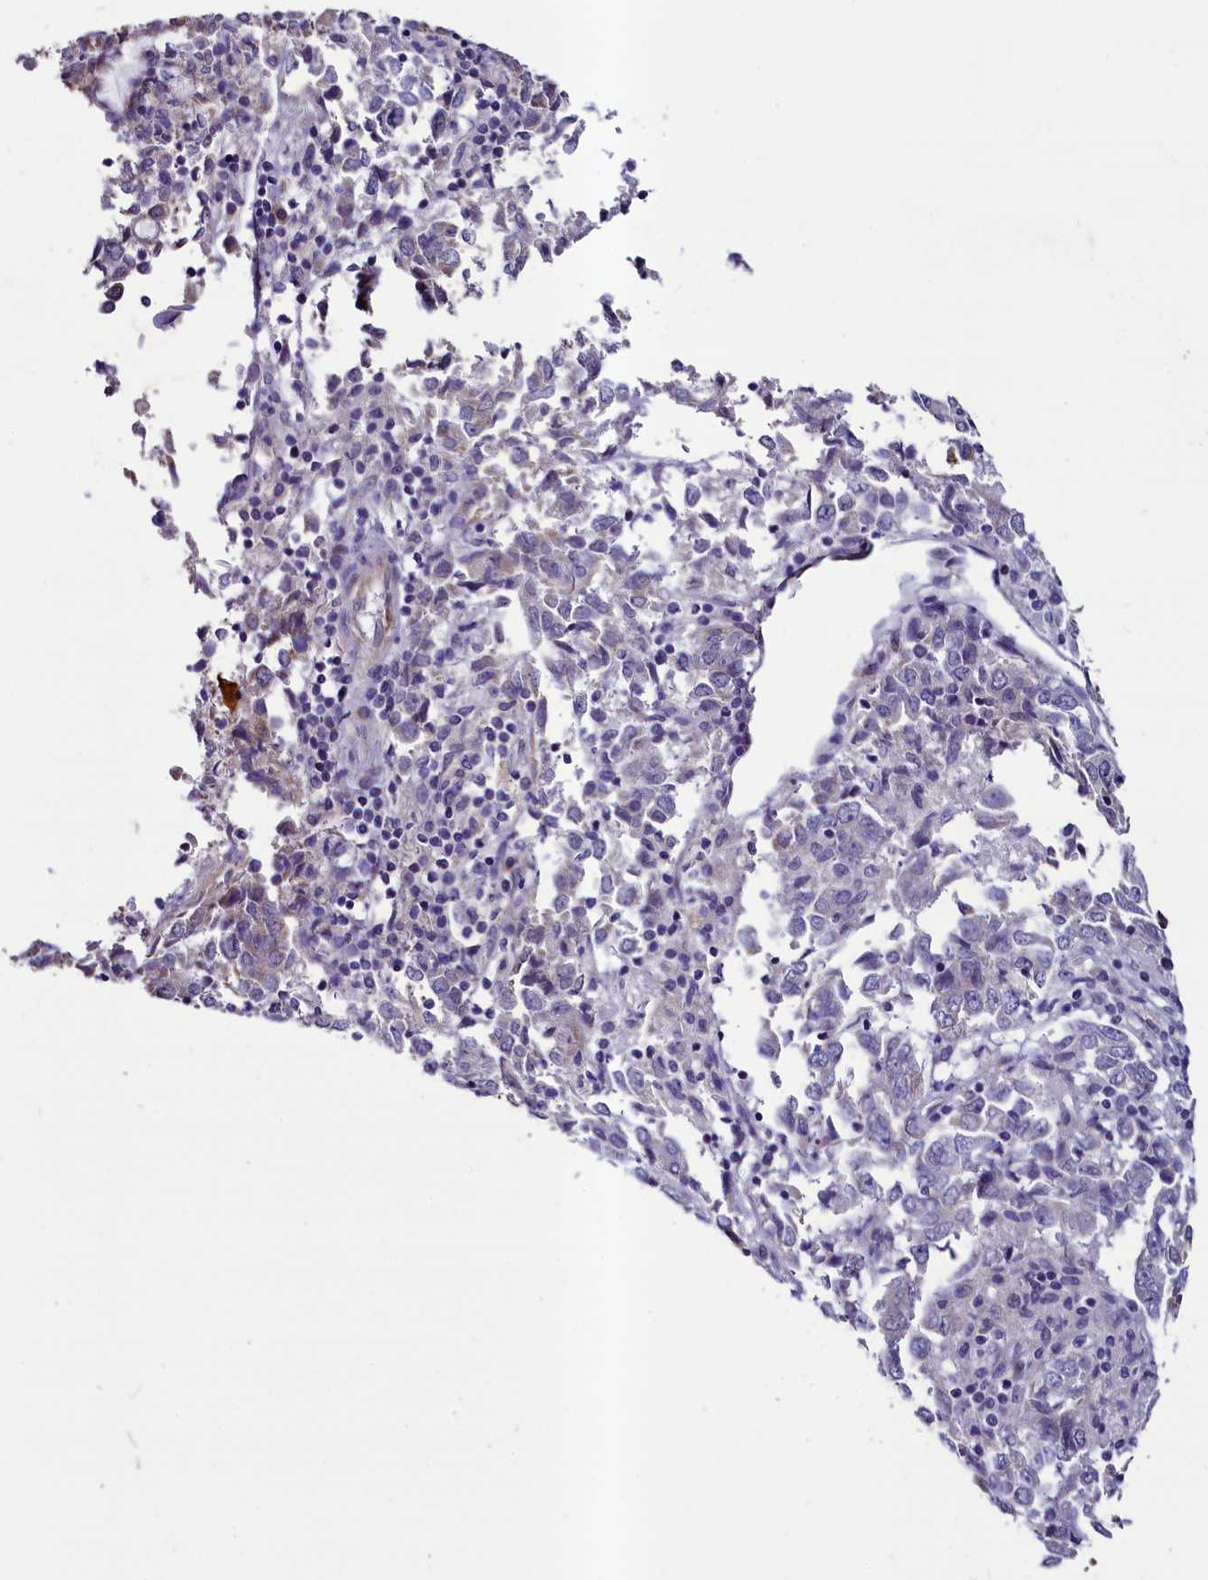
{"staining": {"intensity": "weak", "quantity": "<25%", "location": "cytoplasmic/membranous"}, "tissue": "endometrial cancer", "cell_type": "Tumor cells", "image_type": "cancer", "snomed": [{"axis": "morphology", "description": "Adenocarcinoma, NOS"}, {"axis": "topography", "description": "Endometrium"}], "caption": "Human endometrial cancer (adenocarcinoma) stained for a protein using IHC displays no positivity in tumor cells.", "gene": "SCD5", "patient": {"sex": "female", "age": 80}}